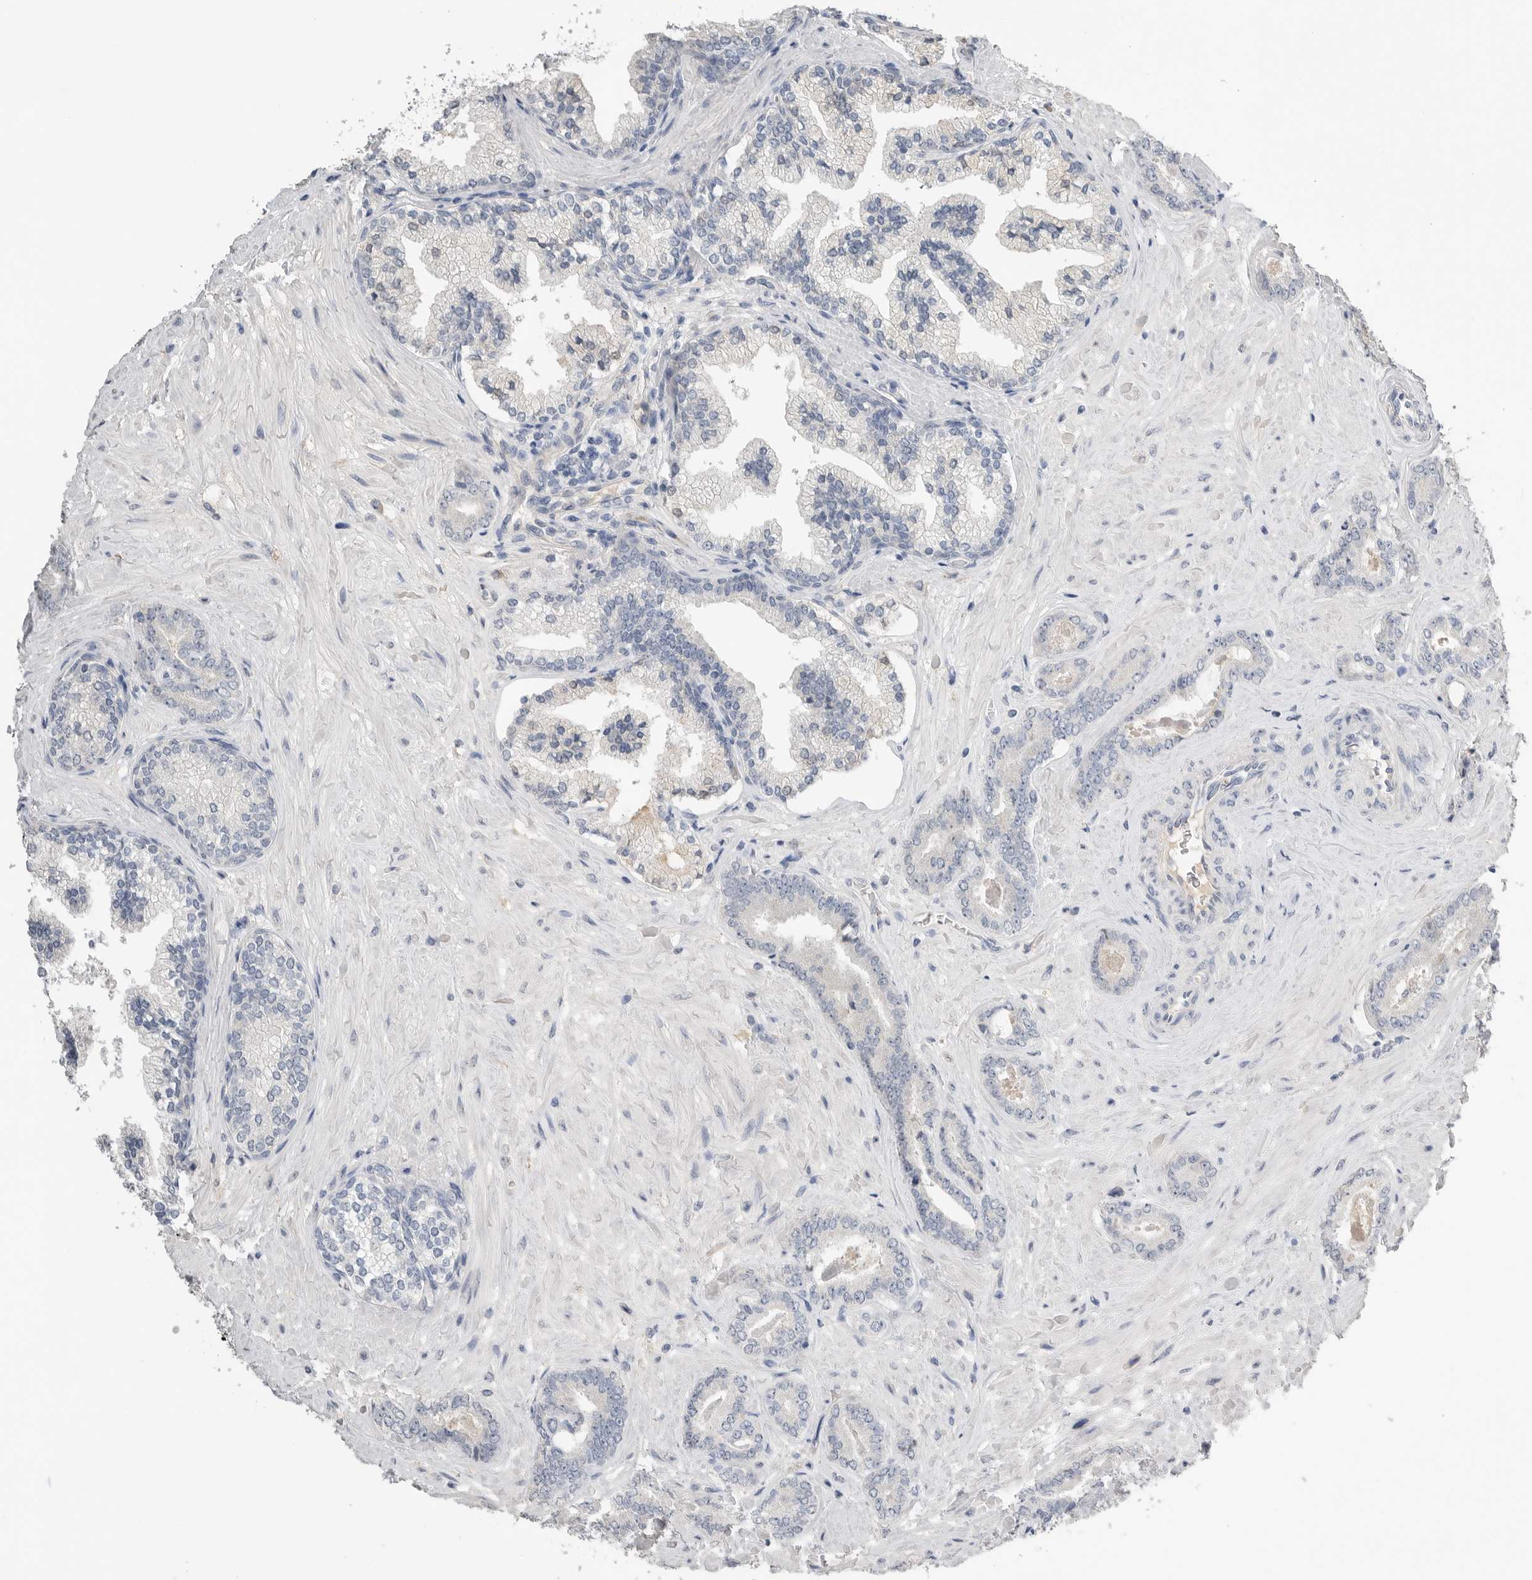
{"staining": {"intensity": "negative", "quantity": "none", "location": "none"}, "tissue": "prostate cancer", "cell_type": "Tumor cells", "image_type": "cancer", "snomed": [{"axis": "morphology", "description": "Adenocarcinoma, Low grade"}, {"axis": "topography", "description": "Prostate"}], "caption": "Tumor cells are negative for protein expression in human adenocarcinoma (low-grade) (prostate).", "gene": "FABP6", "patient": {"sex": "male", "age": 71}}